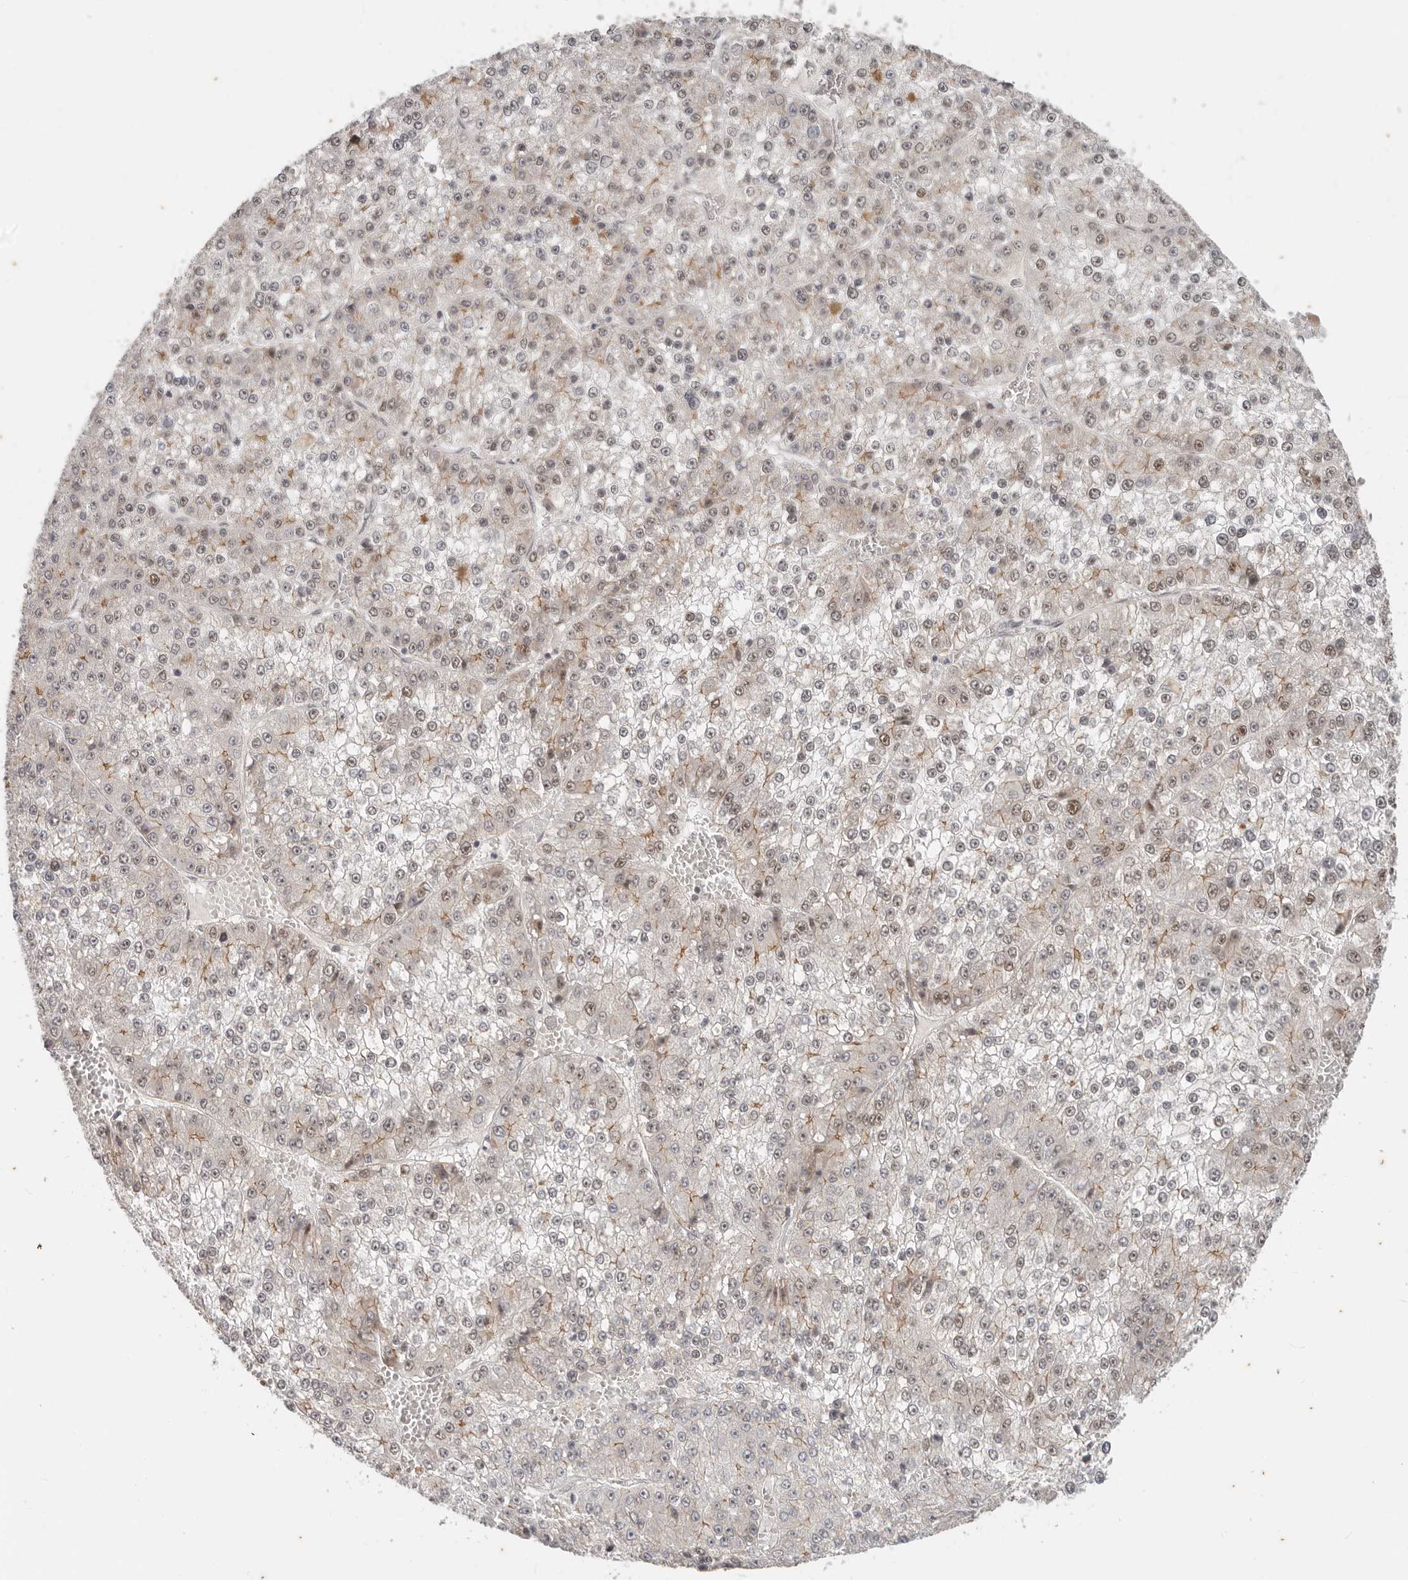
{"staining": {"intensity": "weak", "quantity": "<25%", "location": "nuclear"}, "tissue": "liver cancer", "cell_type": "Tumor cells", "image_type": "cancer", "snomed": [{"axis": "morphology", "description": "Carcinoma, Hepatocellular, NOS"}, {"axis": "topography", "description": "Liver"}], "caption": "Liver cancer stained for a protein using IHC shows no expression tumor cells.", "gene": "RFC2", "patient": {"sex": "female", "age": 73}}